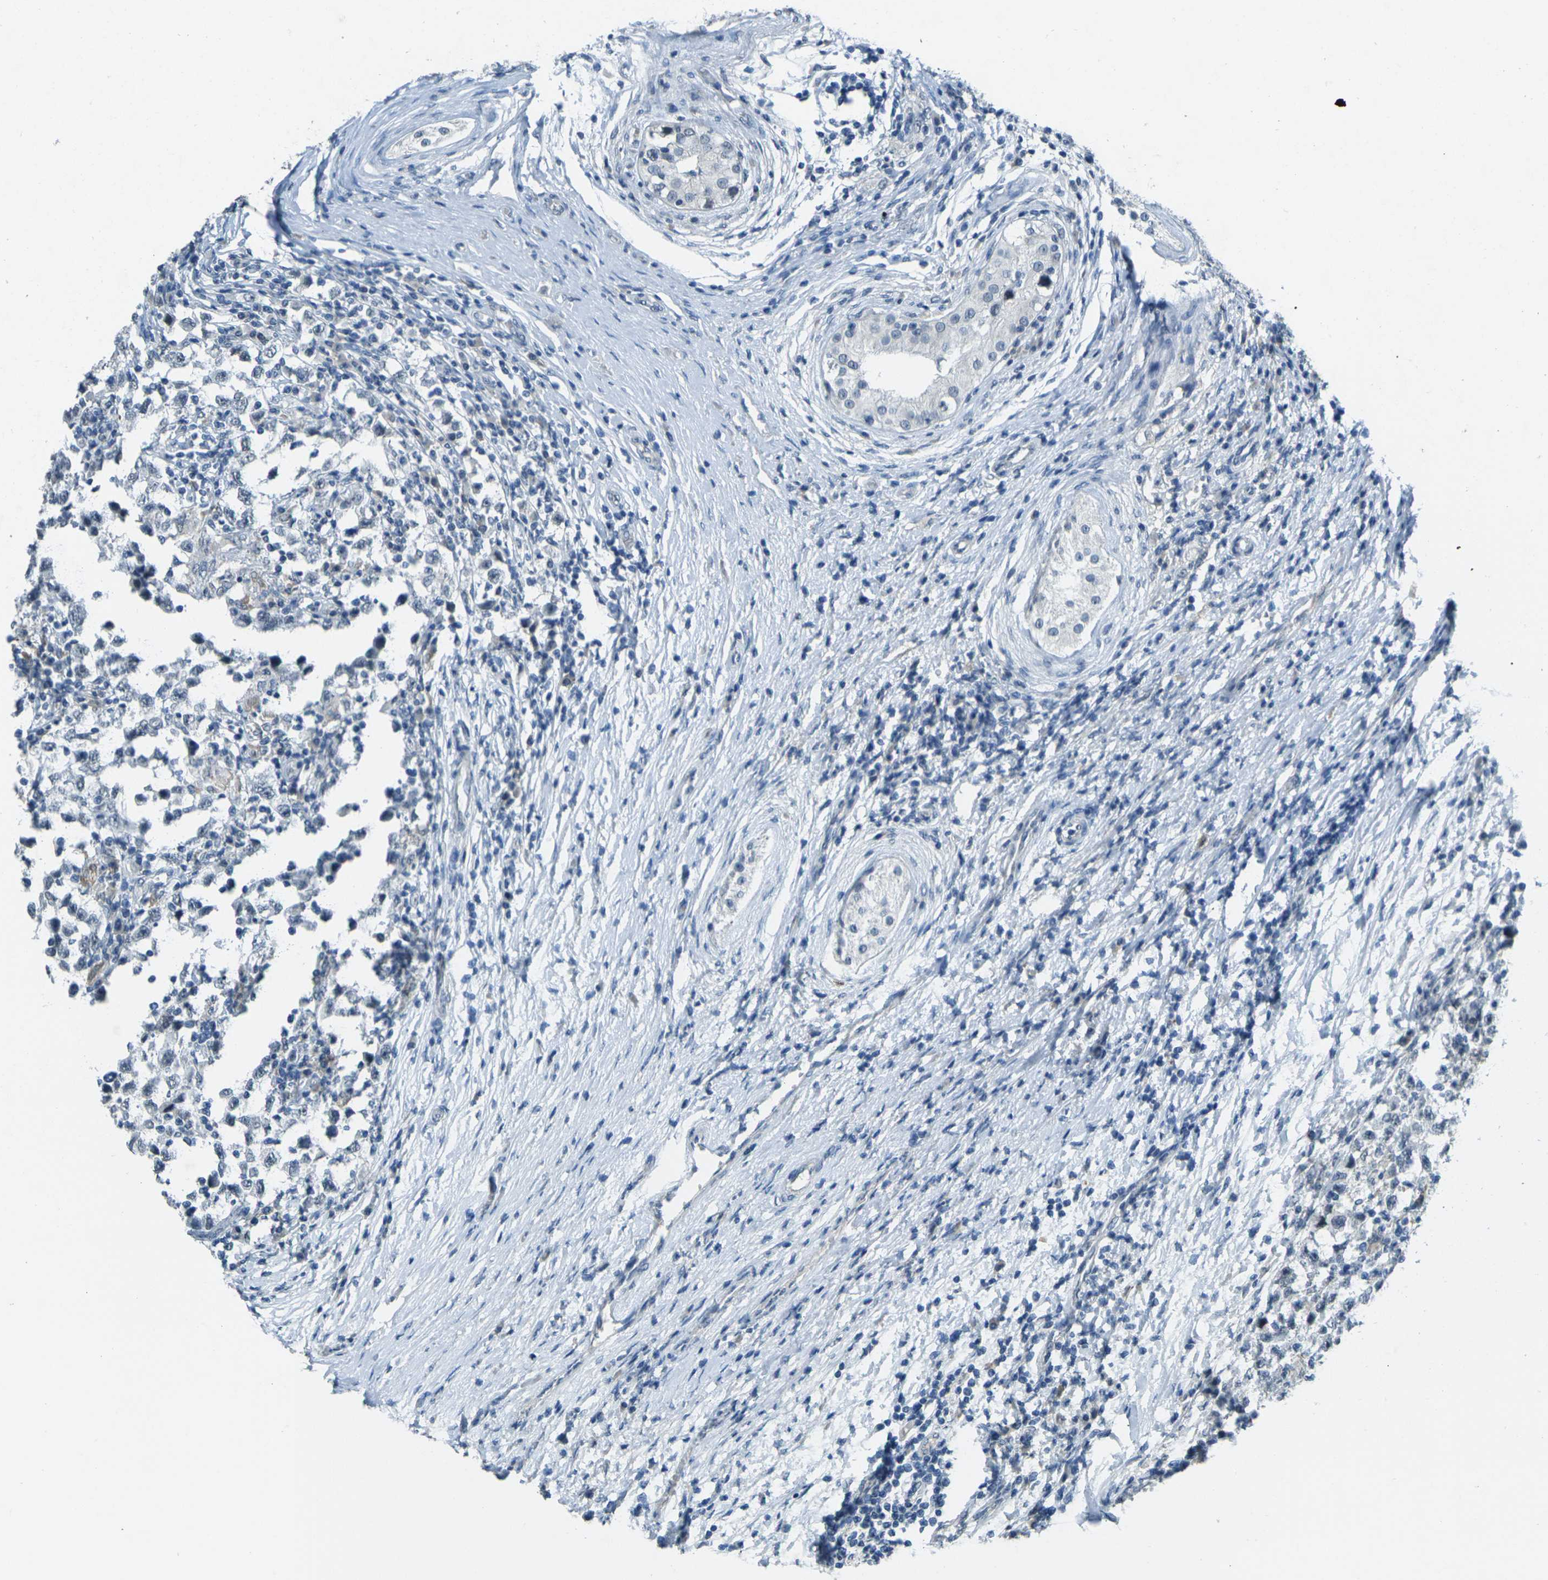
{"staining": {"intensity": "negative", "quantity": "none", "location": "none"}, "tissue": "testis cancer", "cell_type": "Tumor cells", "image_type": "cancer", "snomed": [{"axis": "morphology", "description": "Carcinoma, Embryonal, NOS"}, {"axis": "topography", "description": "Testis"}], "caption": "A micrograph of human testis cancer is negative for staining in tumor cells.", "gene": "SPTBN2", "patient": {"sex": "male", "age": 21}}